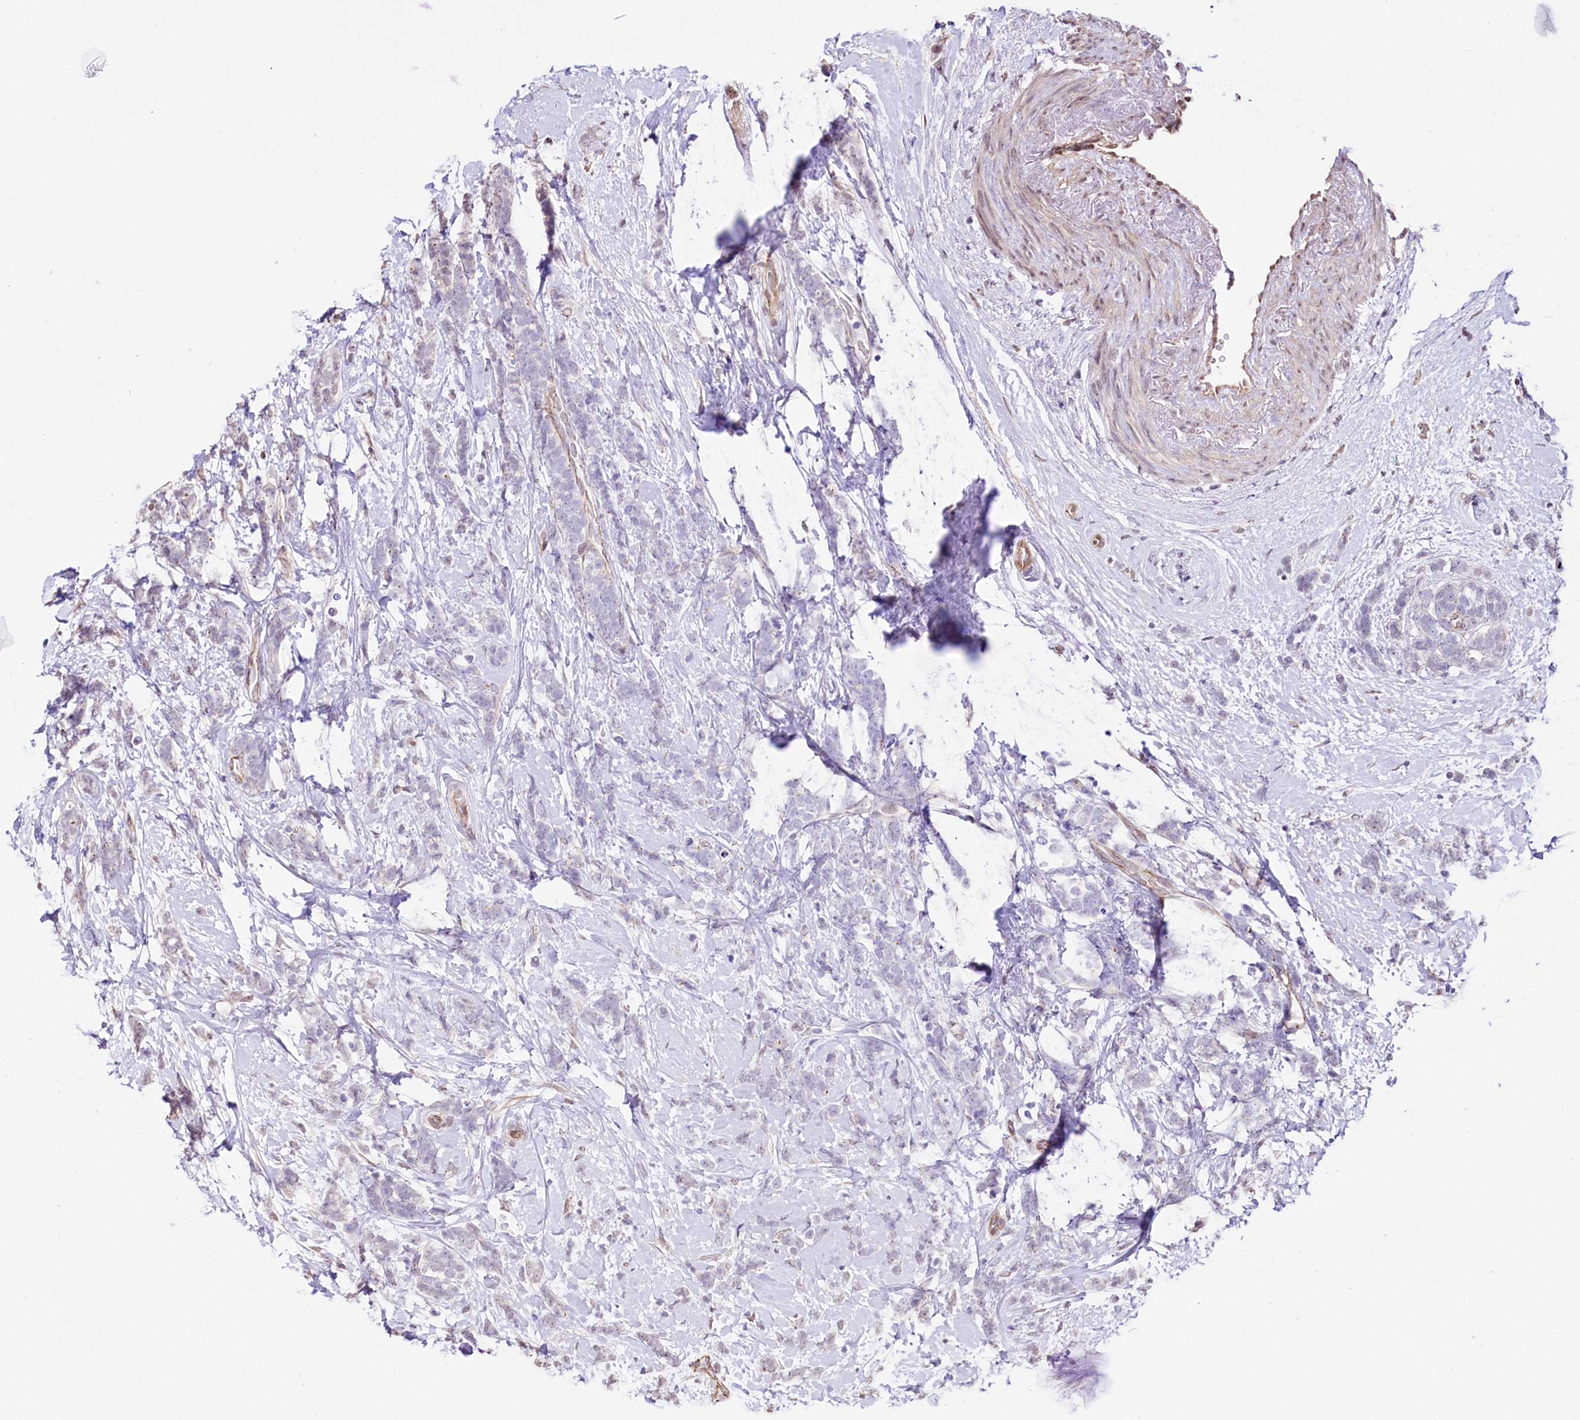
{"staining": {"intensity": "negative", "quantity": "none", "location": "none"}, "tissue": "breast cancer", "cell_type": "Tumor cells", "image_type": "cancer", "snomed": [{"axis": "morphology", "description": "Lobular carcinoma"}, {"axis": "topography", "description": "Breast"}], "caption": "DAB immunohistochemical staining of human breast cancer shows no significant positivity in tumor cells.", "gene": "ST7", "patient": {"sex": "female", "age": 58}}